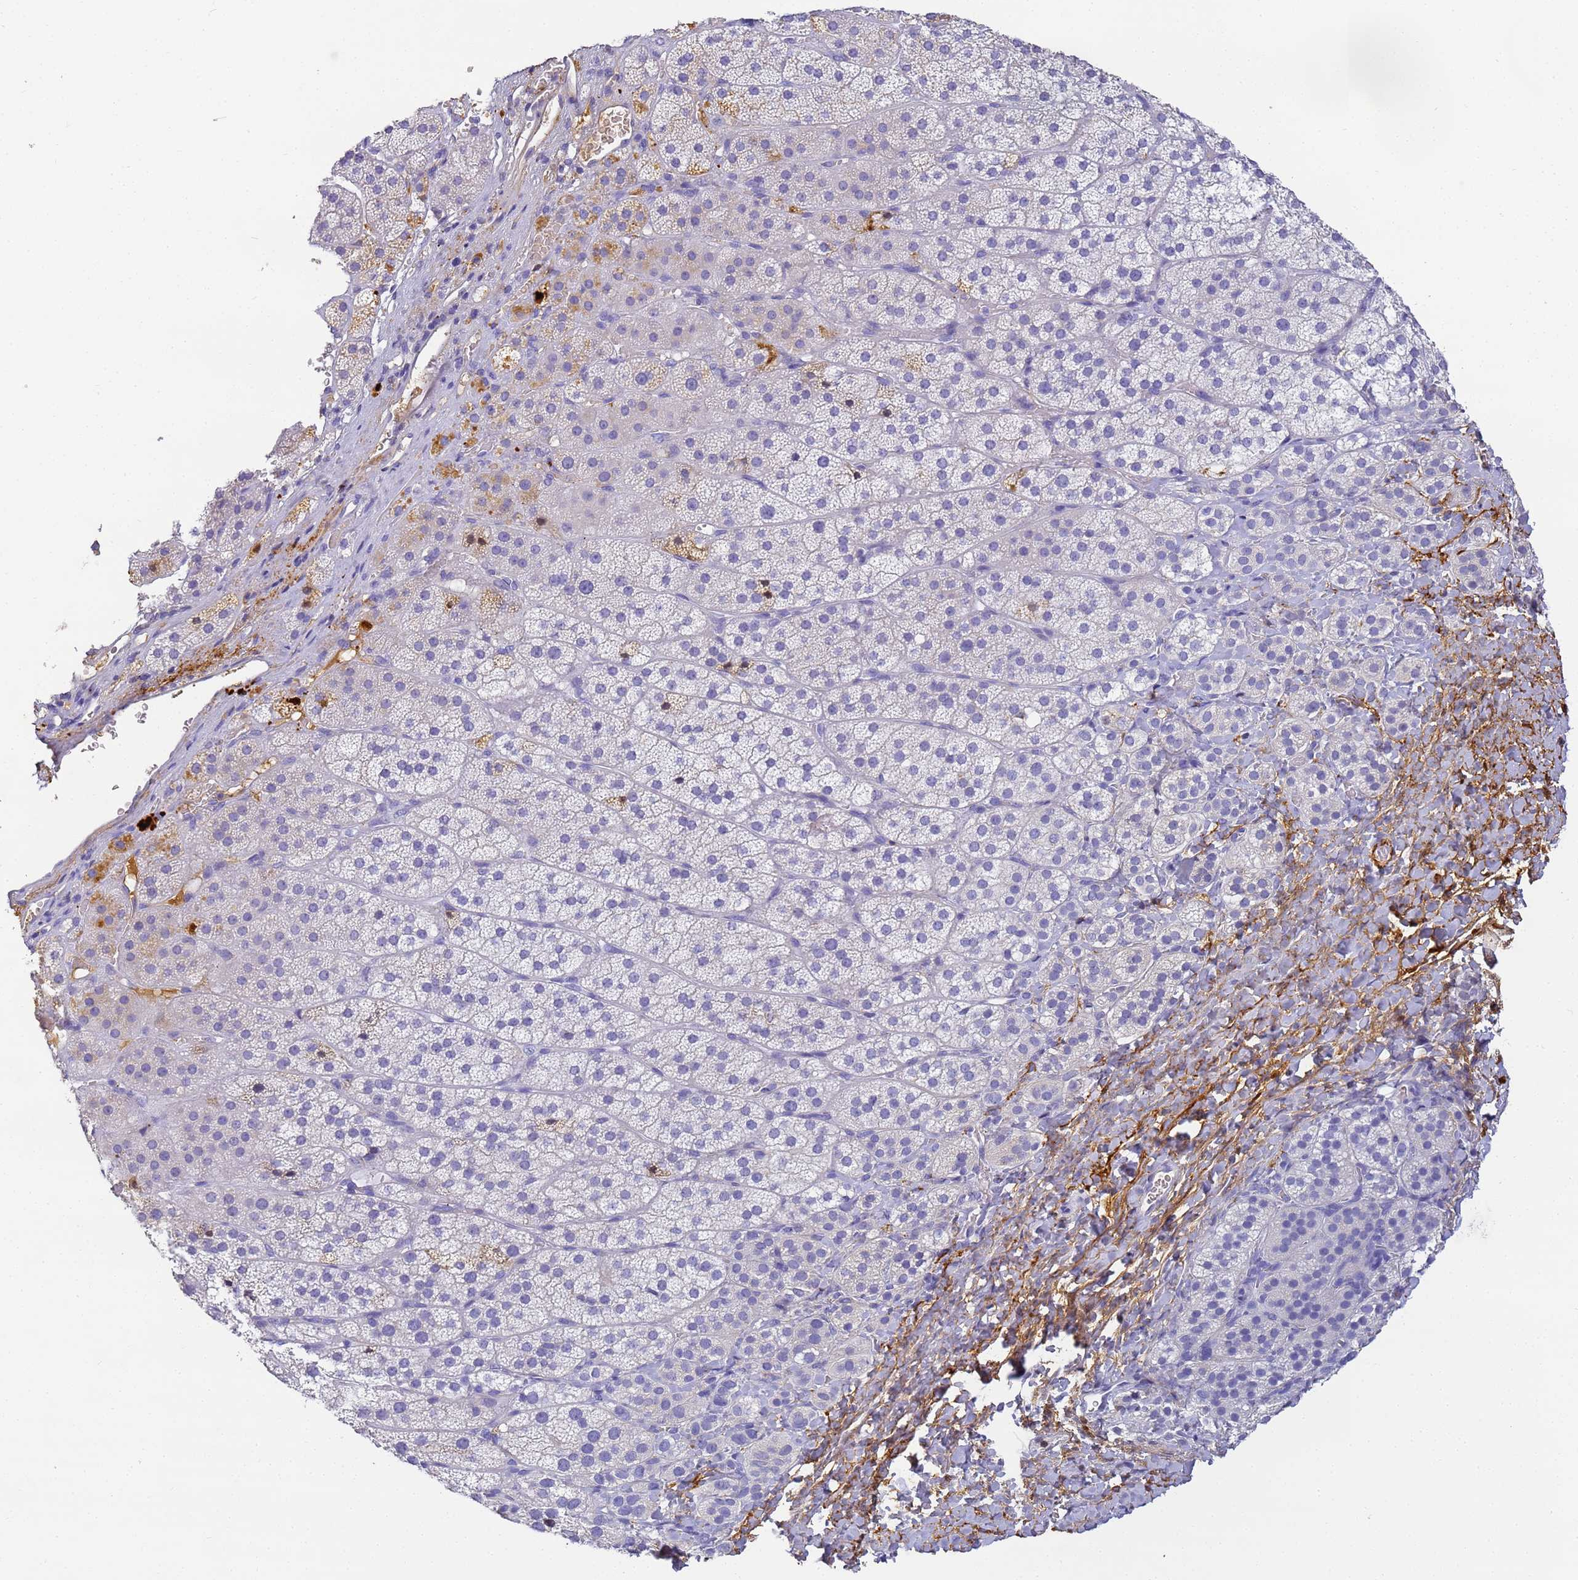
{"staining": {"intensity": "moderate", "quantity": "<25%", "location": "cytoplasmic/membranous"}, "tissue": "adrenal gland", "cell_type": "Glandular cells", "image_type": "normal", "snomed": [{"axis": "morphology", "description": "Normal tissue, NOS"}, {"axis": "topography", "description": "Adrenal gland"}], "caption": "Adrenal gland stained with a brown dye reveals moderate cytoplasmic/membranous positive positivity in approximately <25% of glandular cells.", "gene": "CFHR1", "patient": {"sex": "female", "age": 44}}